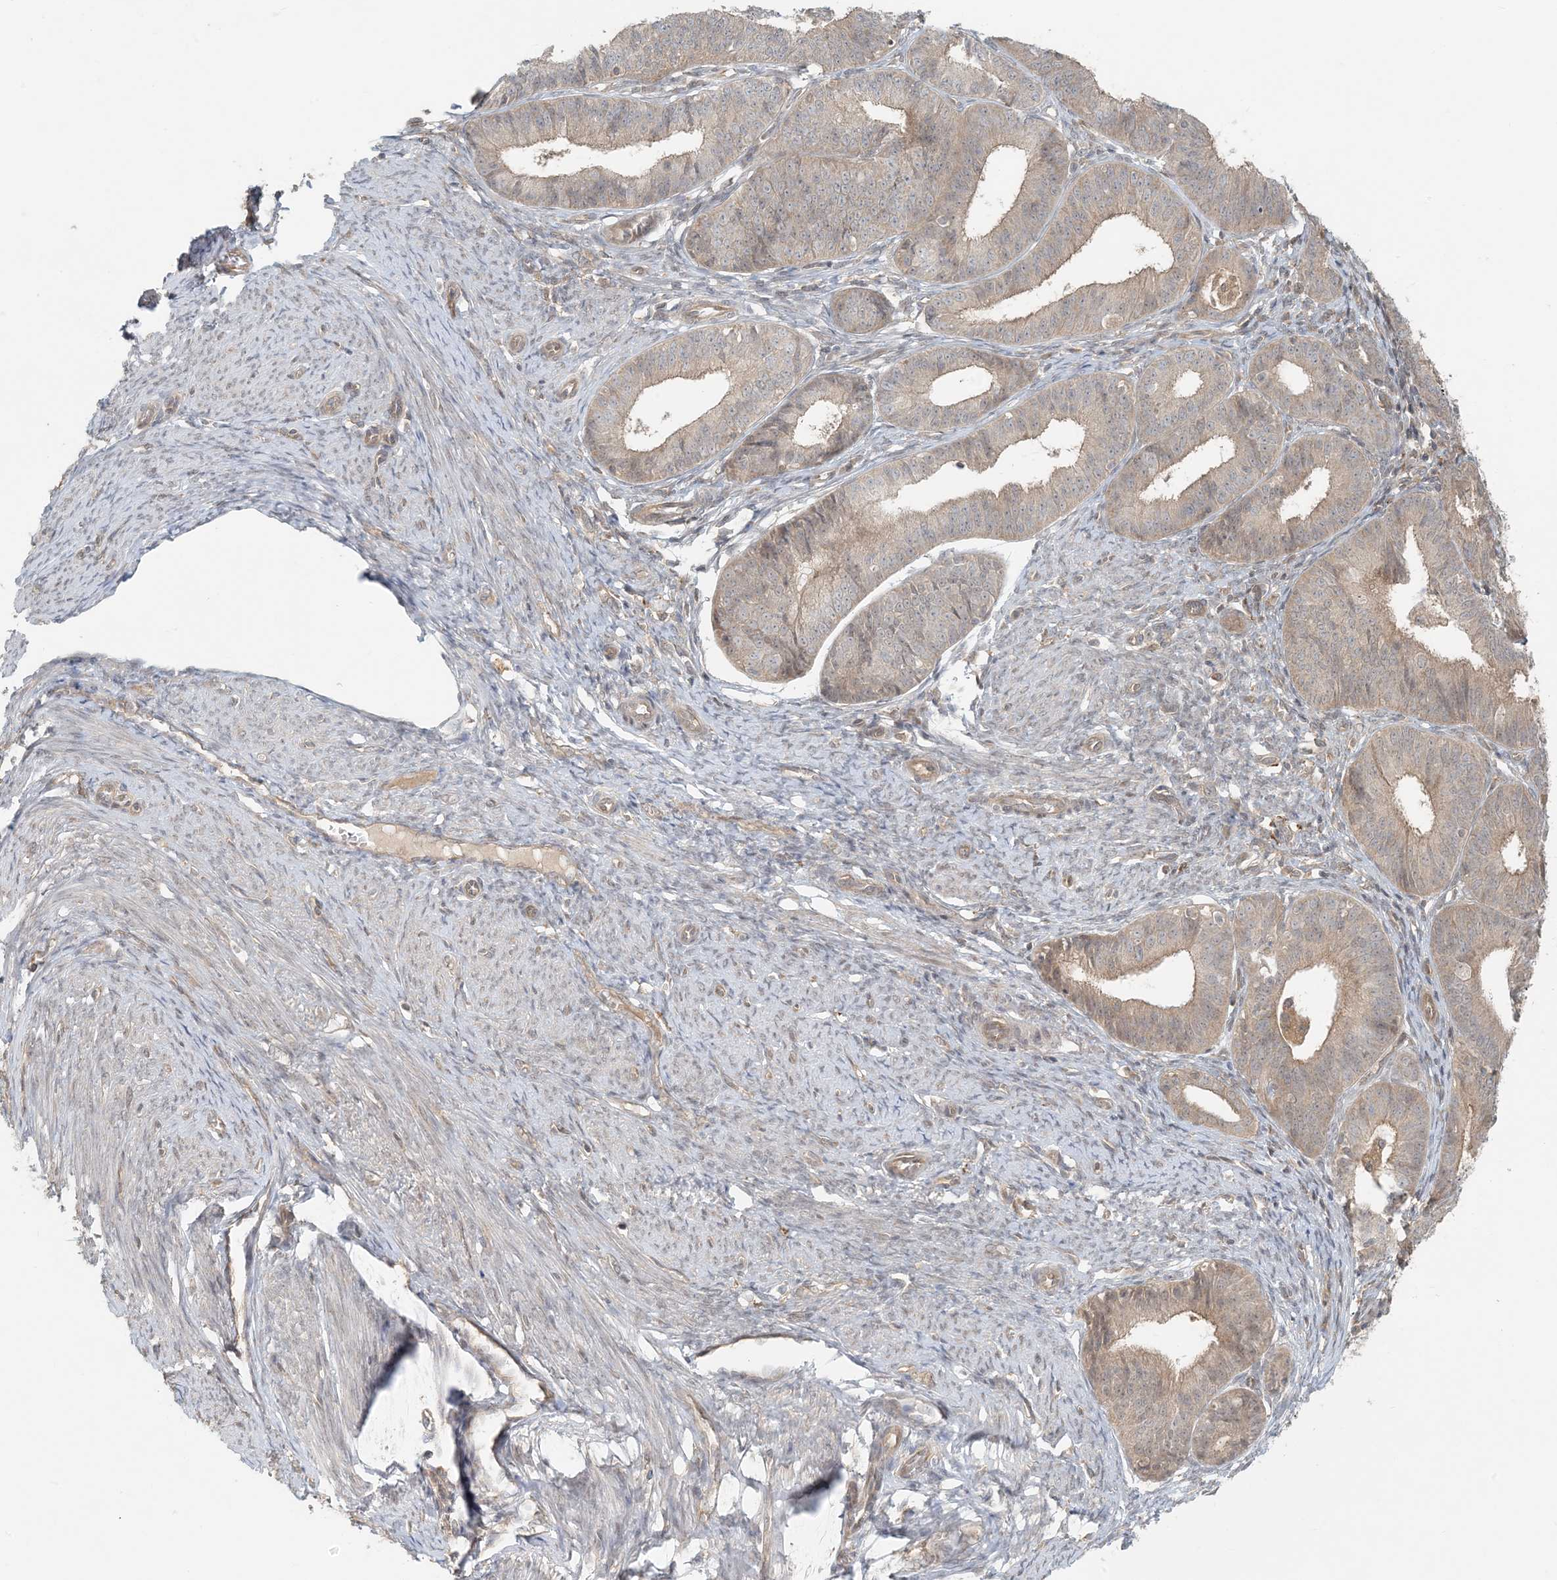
{"staining": {"intensity": "weak", "quantity": "<25%", "location": "cytoplasmic/membranous"}, "tissue": "endometrial cancer", "cell_type": "Tumor cells", "image_type": "cancer", "snomed": [{"axis": "morphology", "description": "Adenocarcinoma, NOS"}, {"axis": "topography", "description": "Endometrium"}], "caption": "A high-resolution image shows immunohistochemistry (IHC) staining of endometrial cancer (adenocarcinoma), which shows no significant expression in tumor cells.", "gene": "OBI1", "patient": {"sex": "female", "age": 51}}